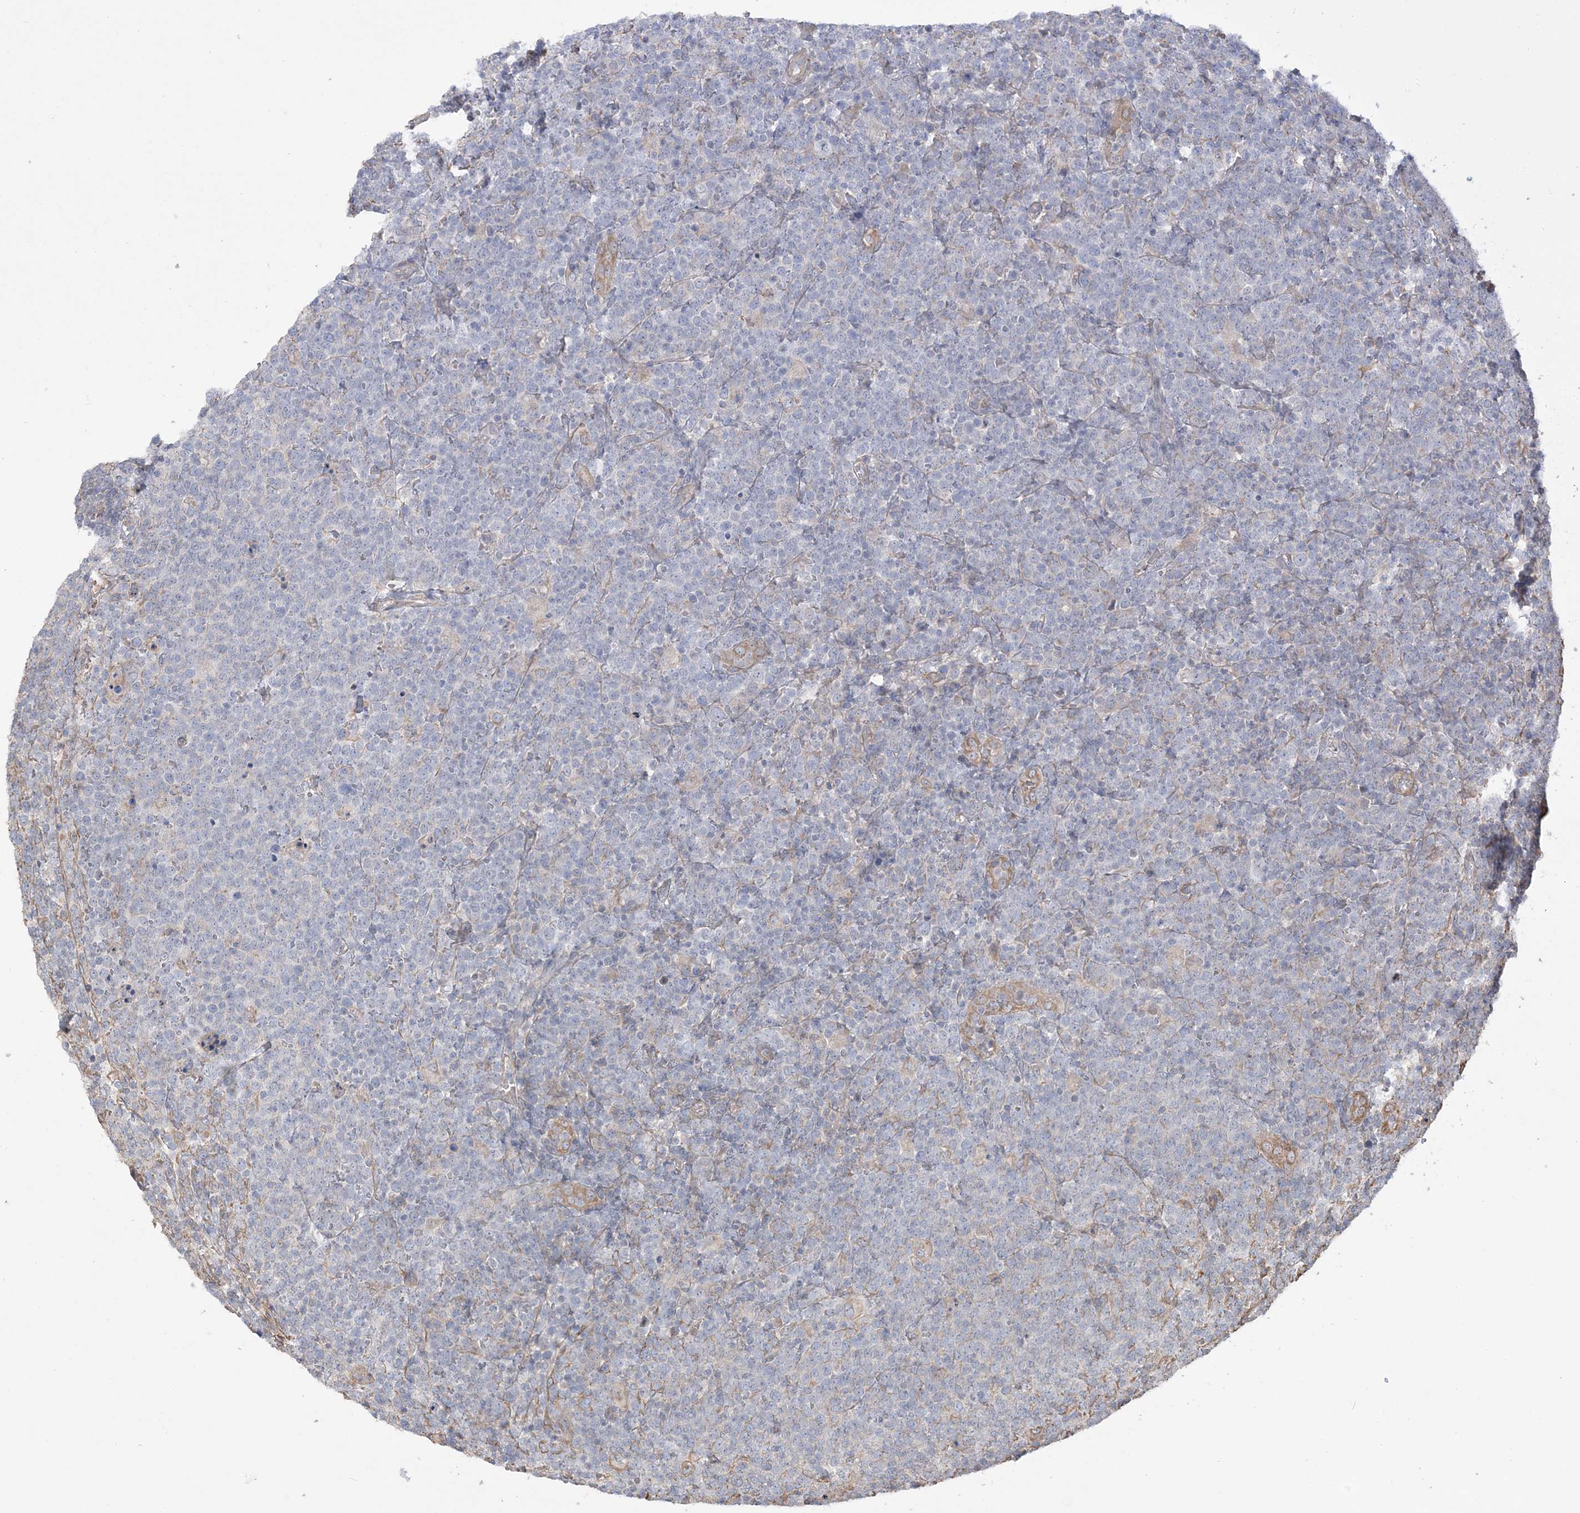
{"staining": {"intensity": "negative", "quantity": "none", "location": "none"}, "tissue": "lymphoma", "cell_type": "Tumor cells", "image_type": "cancer", "snomed": [{"axis": "morphology", "description": "Malignant lymphoma, non-Hodgkin's type, High grade"}, {"axis": "topography", "description": "Lymph node"}], "caption": "Tumor cells are negative for protein expression in human high-grade malignant lymphoma, non-Hodgkin's type.", "gene": "ZNF821", "patient": {"sex": "male", "age": 61}}